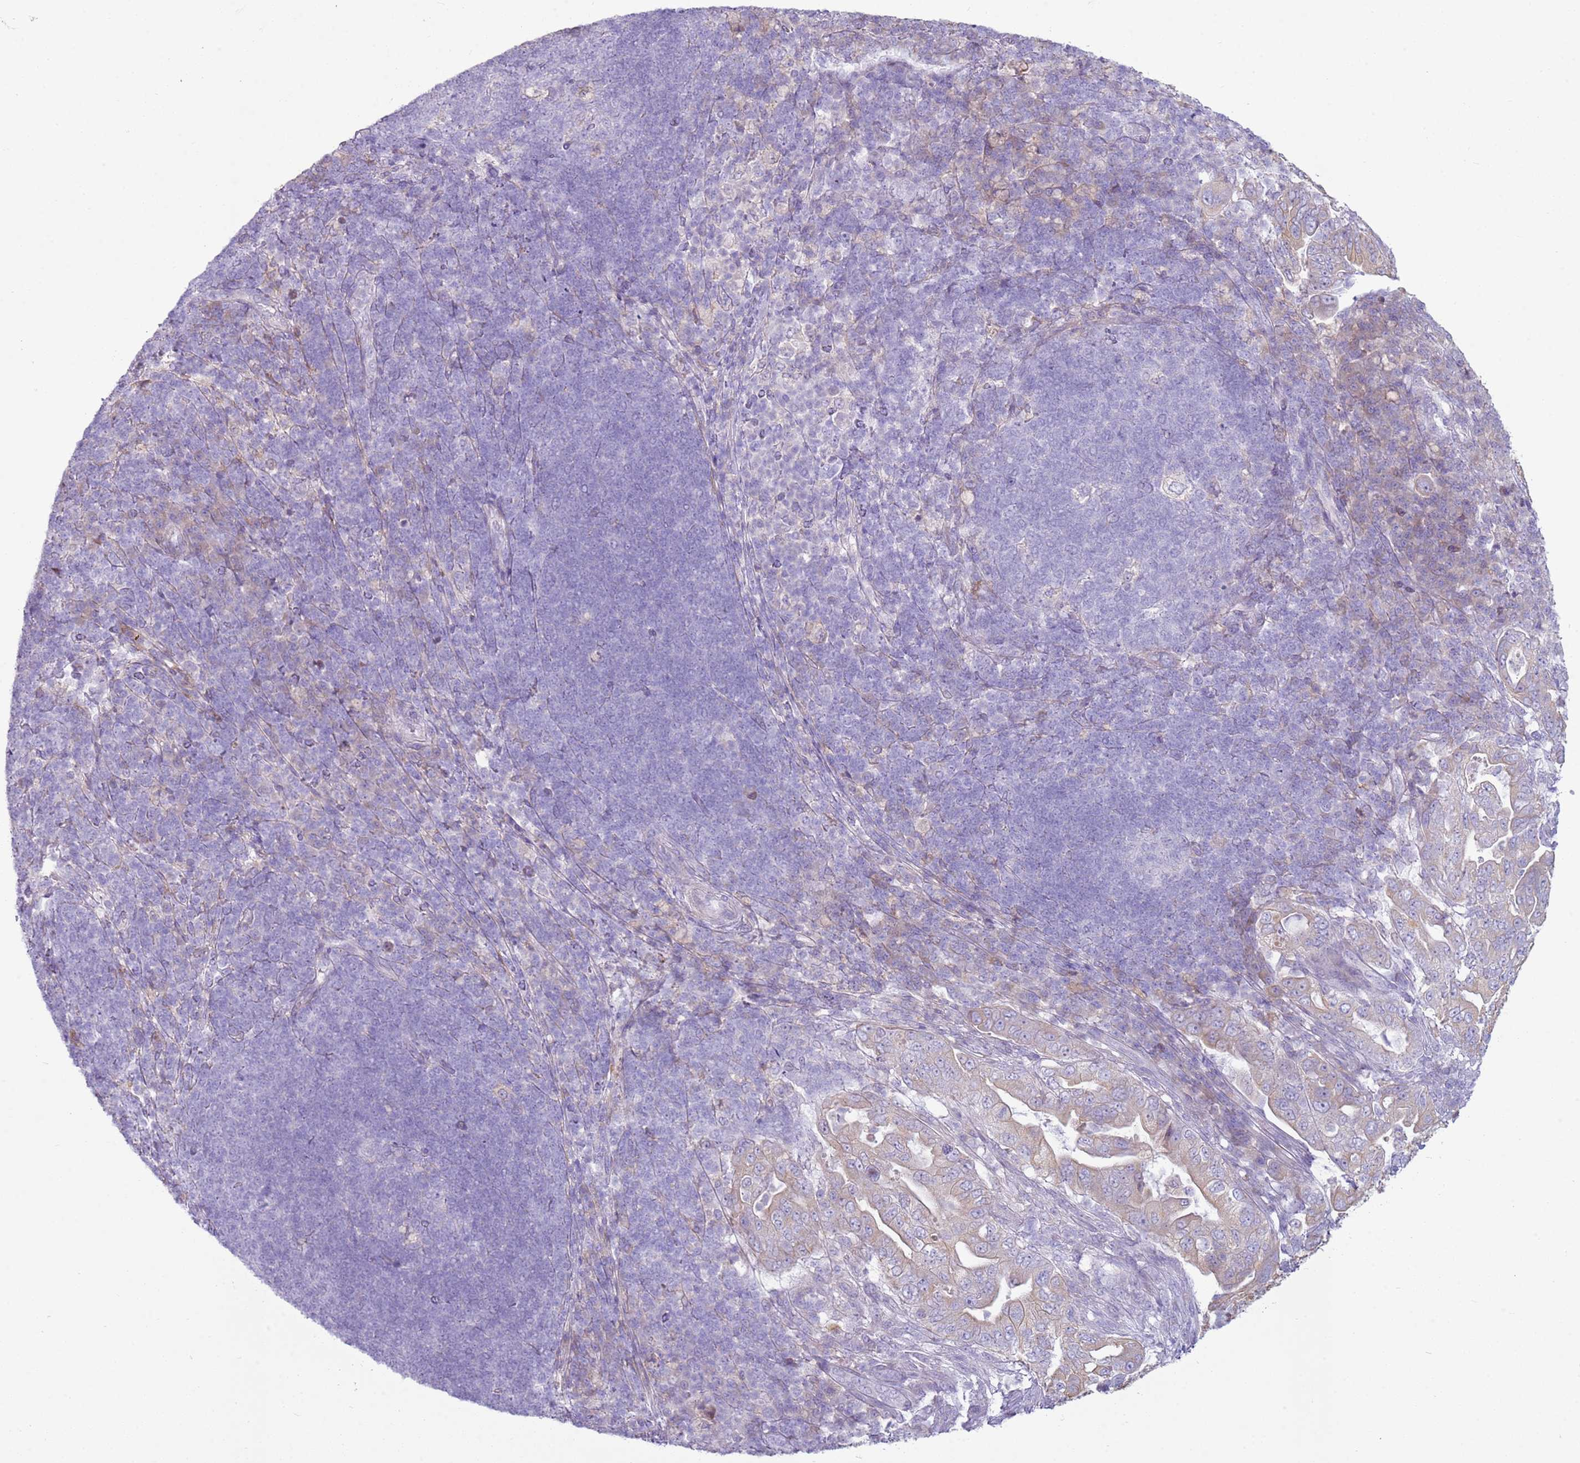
{"staining": {"intensity": "negative", "quantity": "none", "location": "none"}, "tissue": "pancreatic cancer", "cell_type": "Tumor cells", "image_type": "cancer", "snomed": [{"axis": "morphology", "description": "Normal tissue, NOS"}, {"axis": "morphology", "description": "Adenocarcinoma, NOS"}, {"axis": "topography", "description": "Lymph node"}, {"axis": "topography", "description": "Pancreas"}], "caption": "A histopathology image of human pancreatic adenocarcinoma is negative for staining in tumor cells.", "gene": "OAF", "patient": {"sex": "female", "age": 67}}